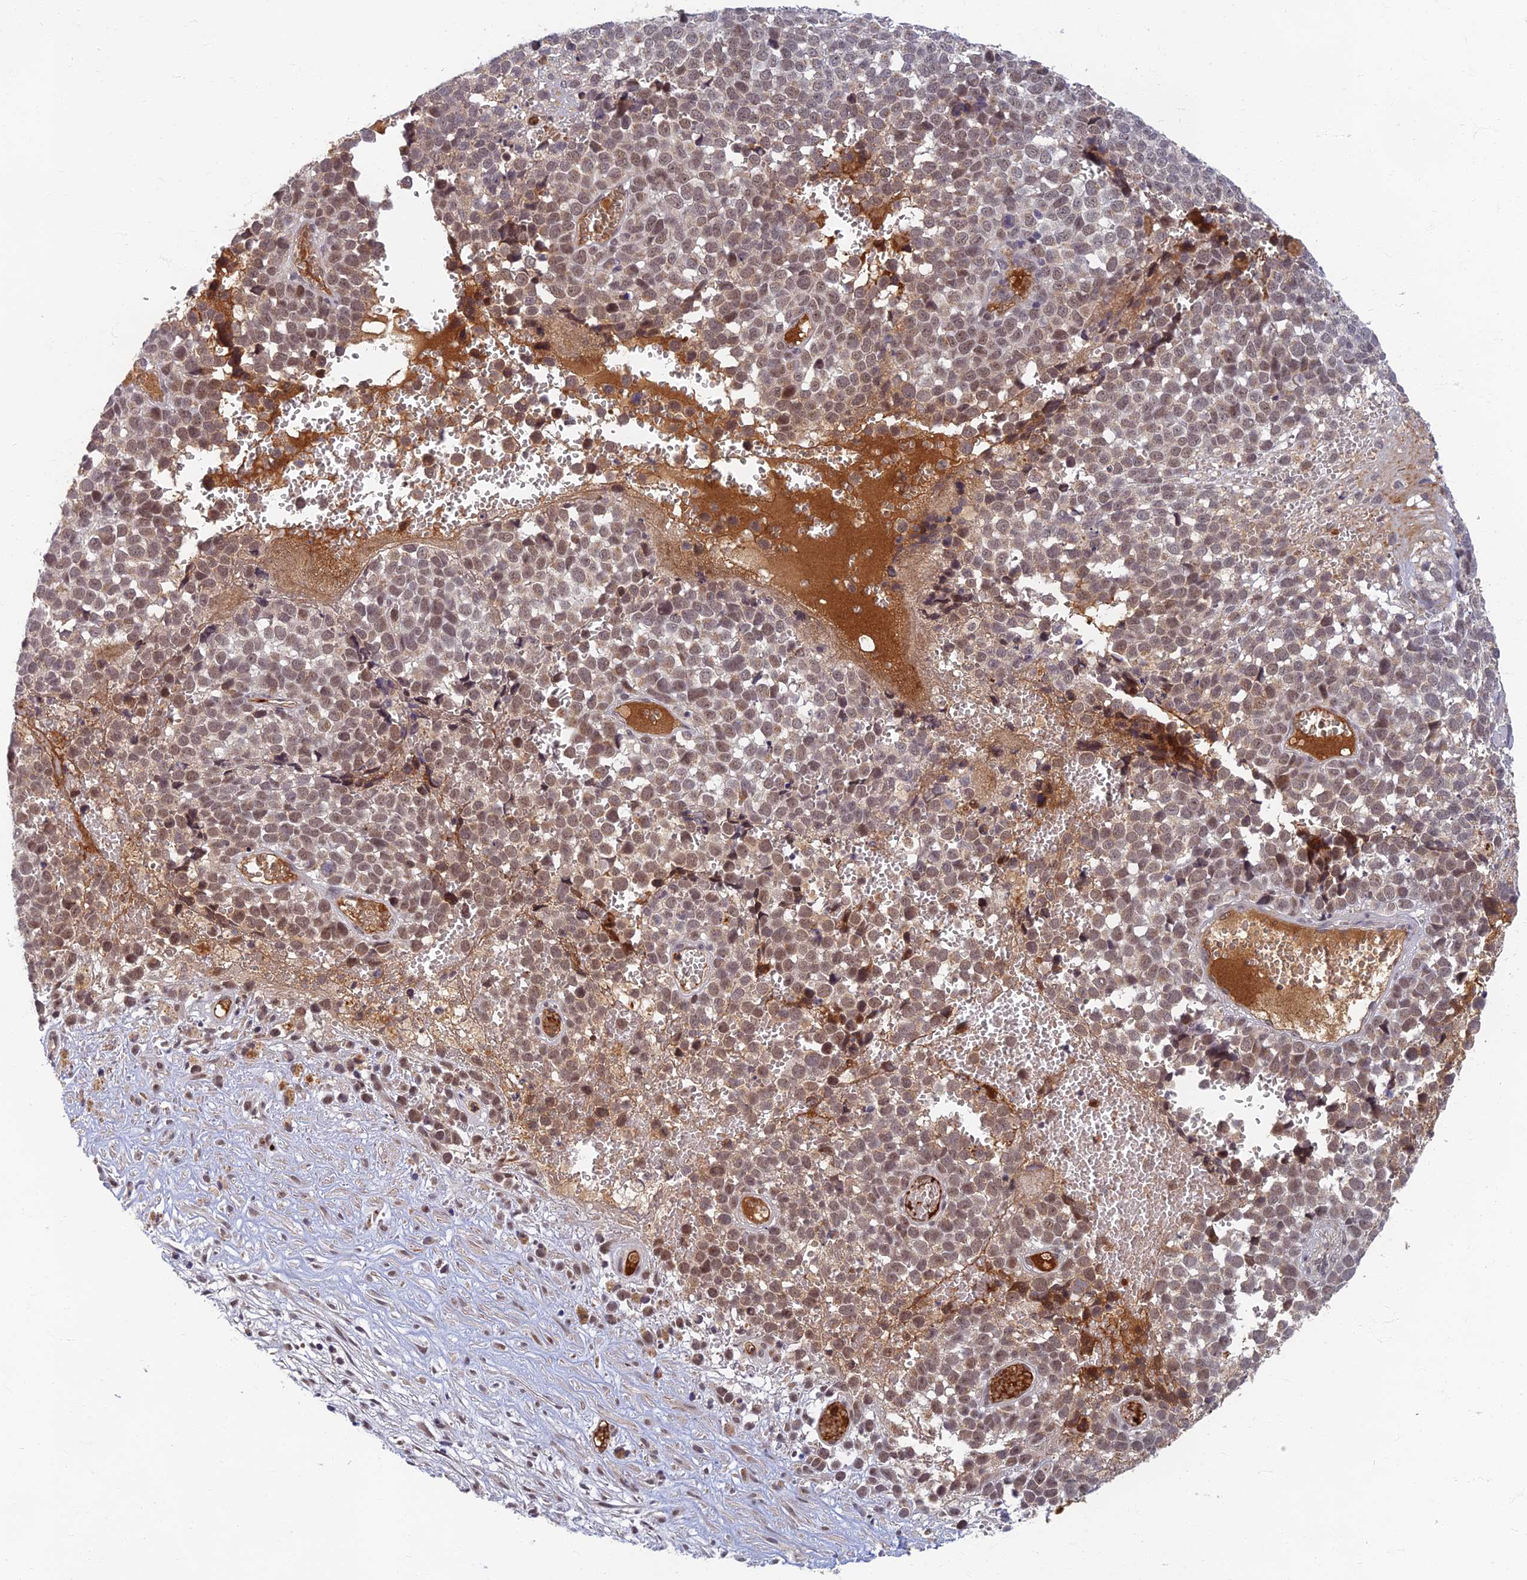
{"staining": {"intensity": "weak", "quantity": ">75%", "location": "nuclear"}, "tissue": "melanoma", "cell_type": "Tumor cells", "image_type": "cancer", "snomed": [{"axis": "morphology", "description": "Malignant melanoma, NOS"}, {"axis": "topography", "description": "Nose, NOS"}], "caption": "Immunohistochemistry of malignant melanoma displays low levels of weak nuclear positivity in about >75% of tumor cells.", "gene": "EARS2", "patient": {"sex": "female", "age": 48}}